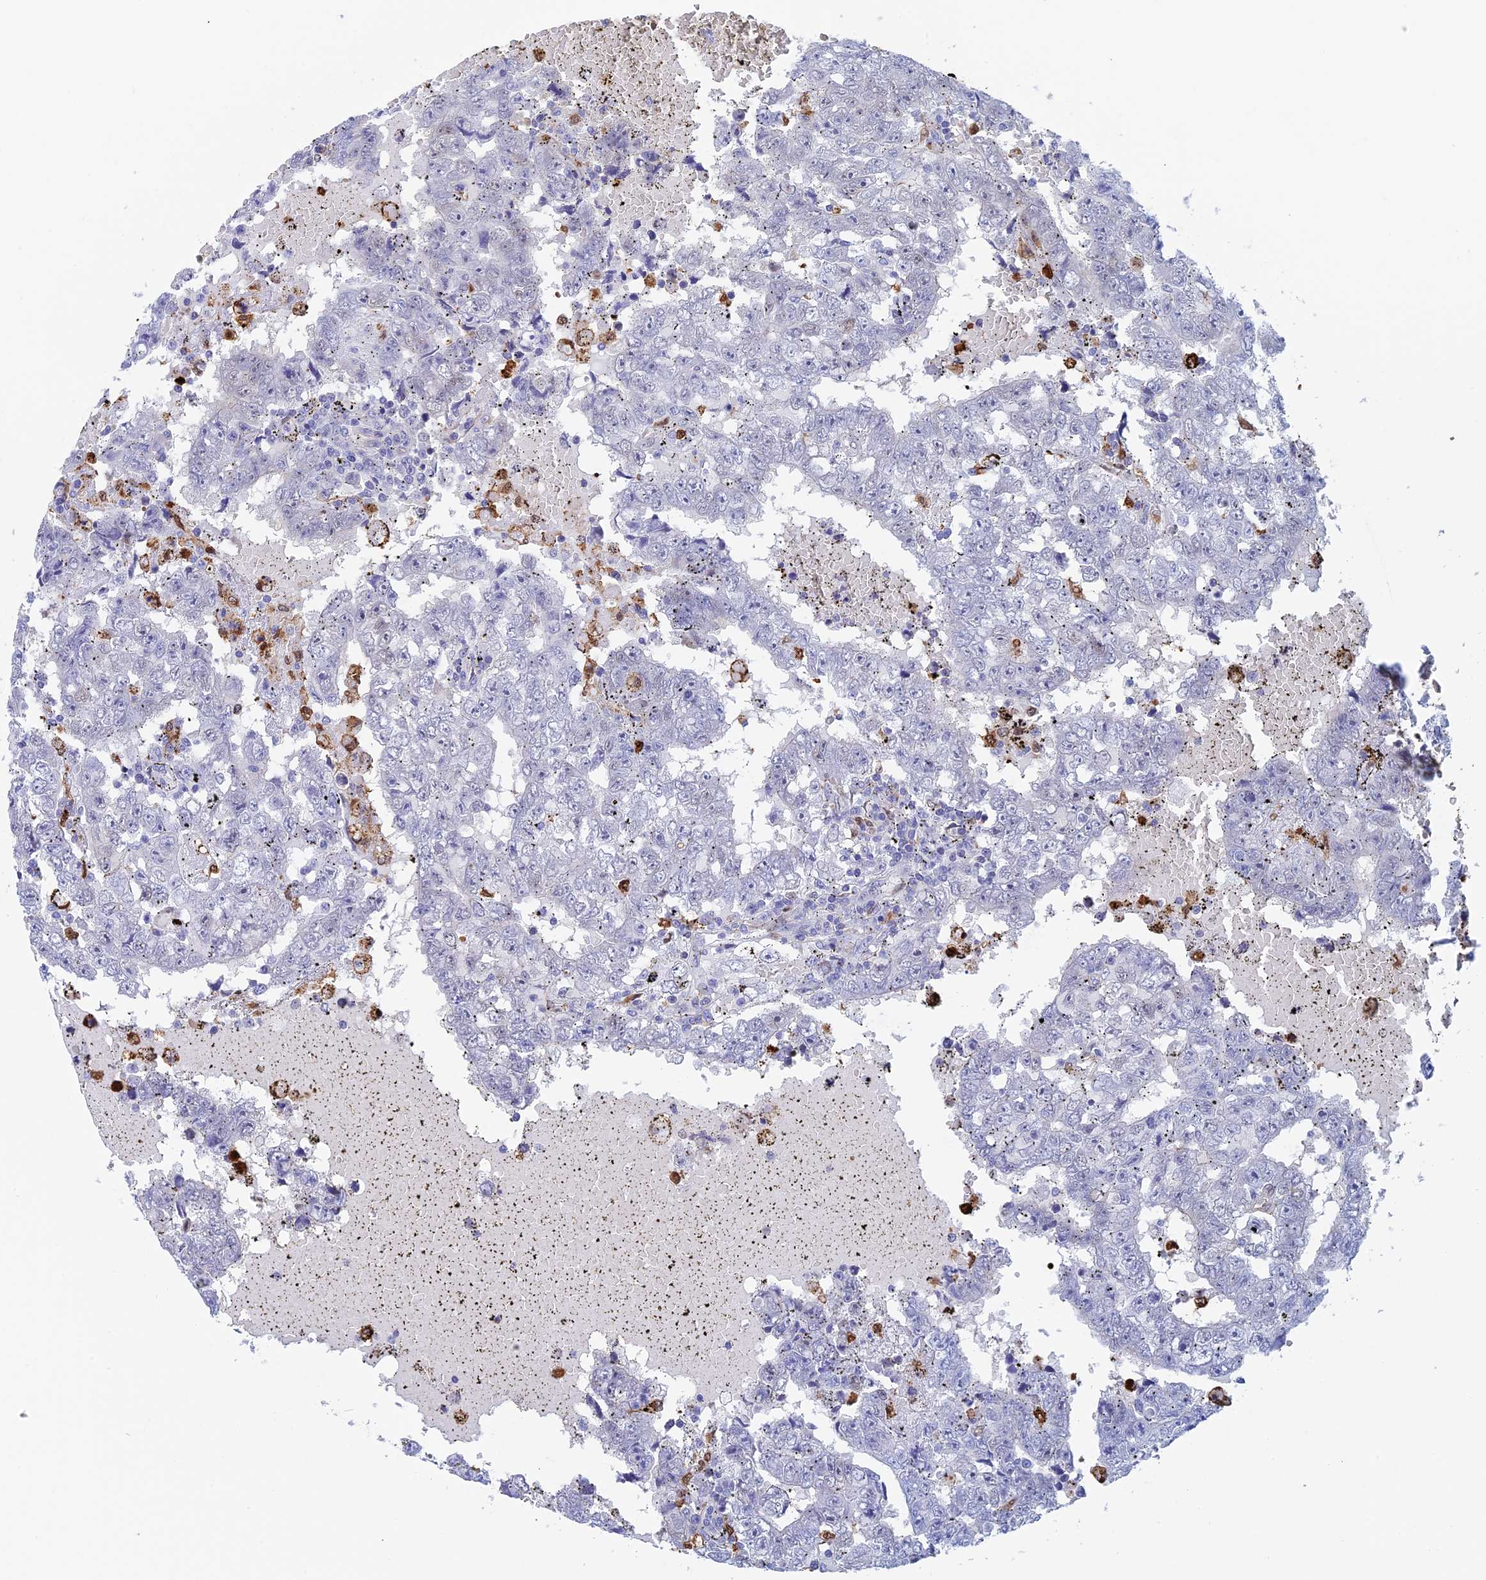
{"staining": {"intensity": "negative", "quantity": "none", "location": "none"}, "tissue": "testis cancer", "cell_type": "Tumor cells", "image_type": "cancer", "snomed": [{"axis": "morphology", "description": "Carcinoma, Embryonal, NOS"}, {"axis": "topography", "description": "Testis"}], "caption": "Testis cancer stained for a protein using immunohistochemistry (IHC) exhibits no expression tumor cells.", "gene": "SLC26A1", "patient": {"sex": "male", "age": 25}}